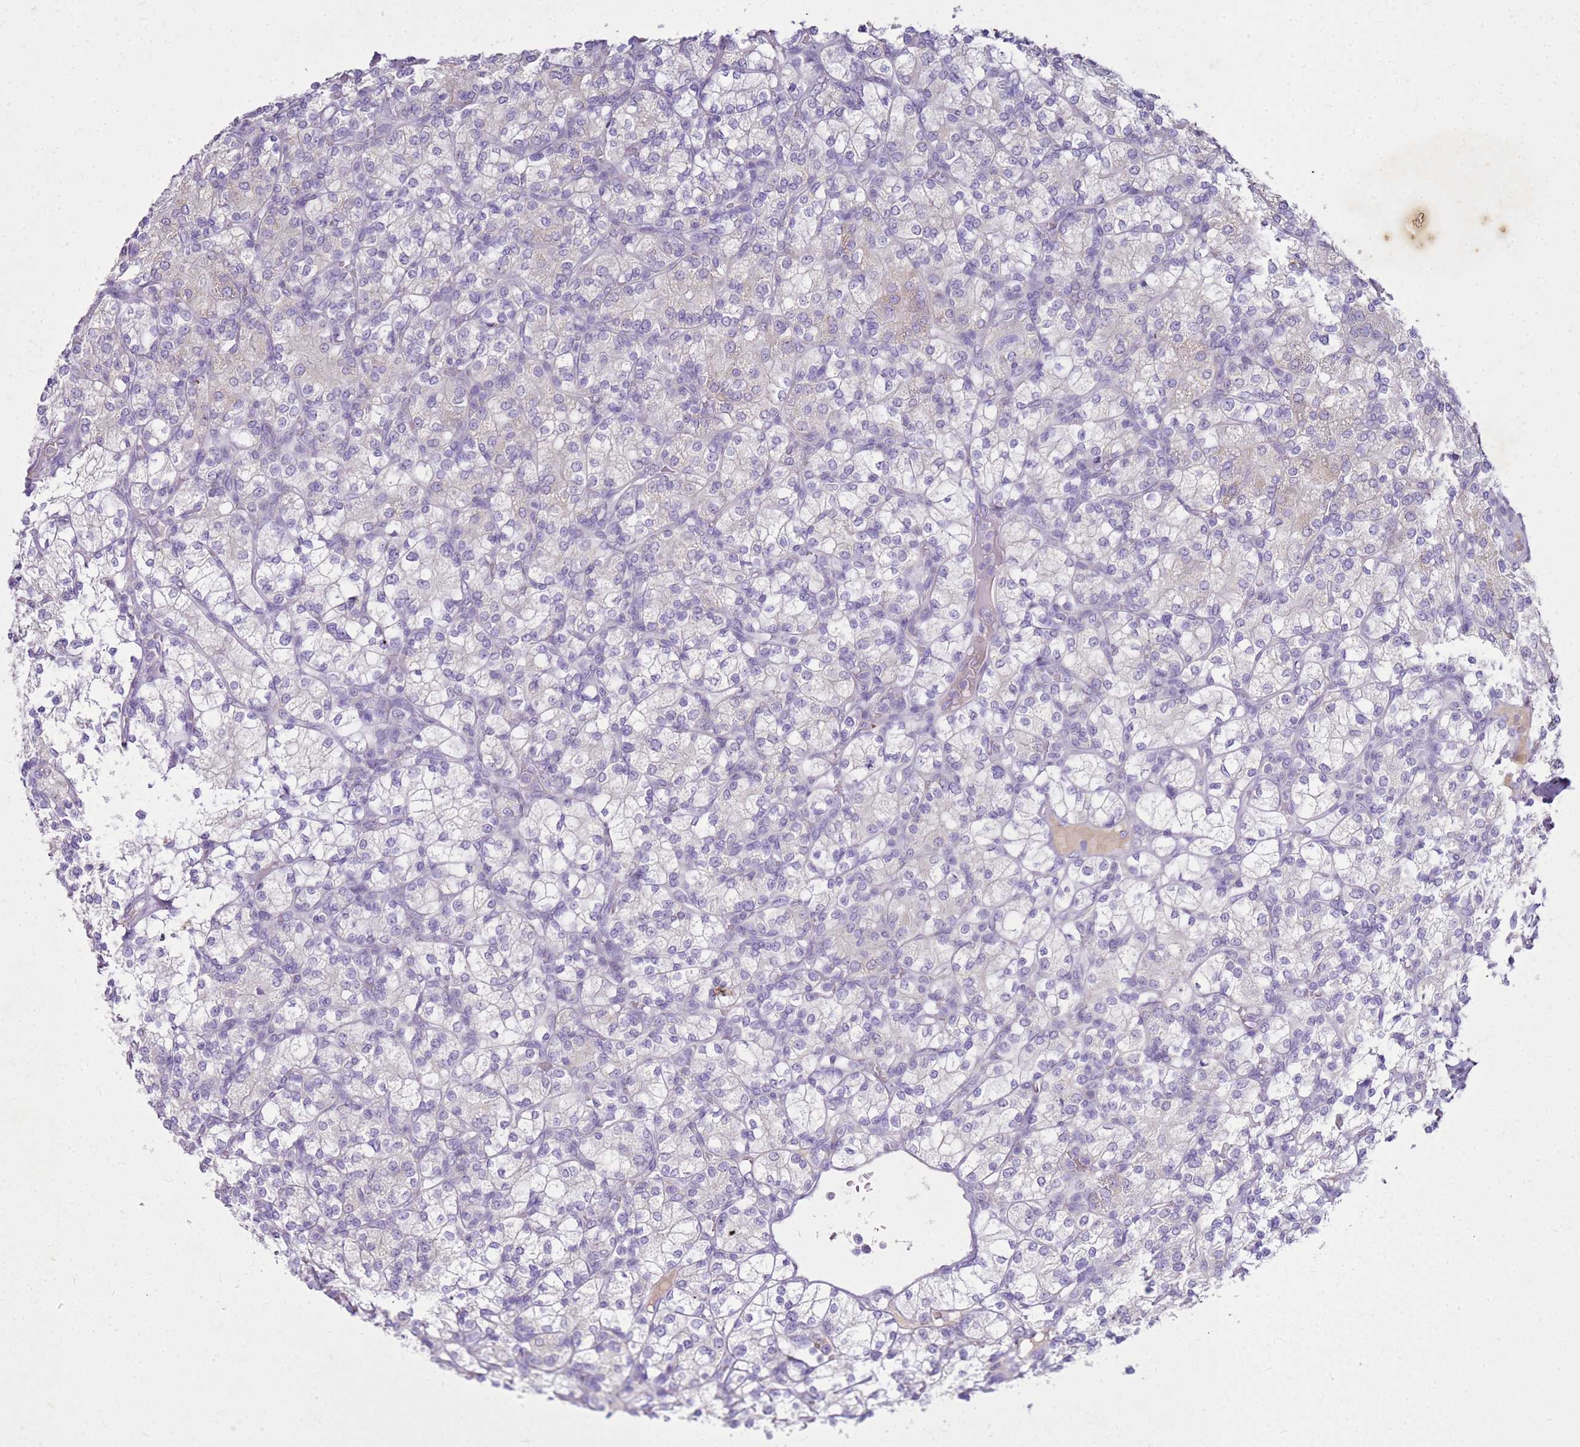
{"staining": {"intensity": "negative", "quantity": "none", "location": "none"}, "tissue": "renal cancer", "cell_type": "Tumor cells", "image_type": "cancer", "snomed": [{"axis": "morphology", "description": "Adenocarcinoma, NOS"}, {"axis": "topography", "description": "Kidney"}], "caption": "This is a histopathology image of immunohistochemistry staining of renal cancer, which shows no staining in tumor cells.", "gene": "FABP2", "patient": {"sex": "male", "age": 77}}